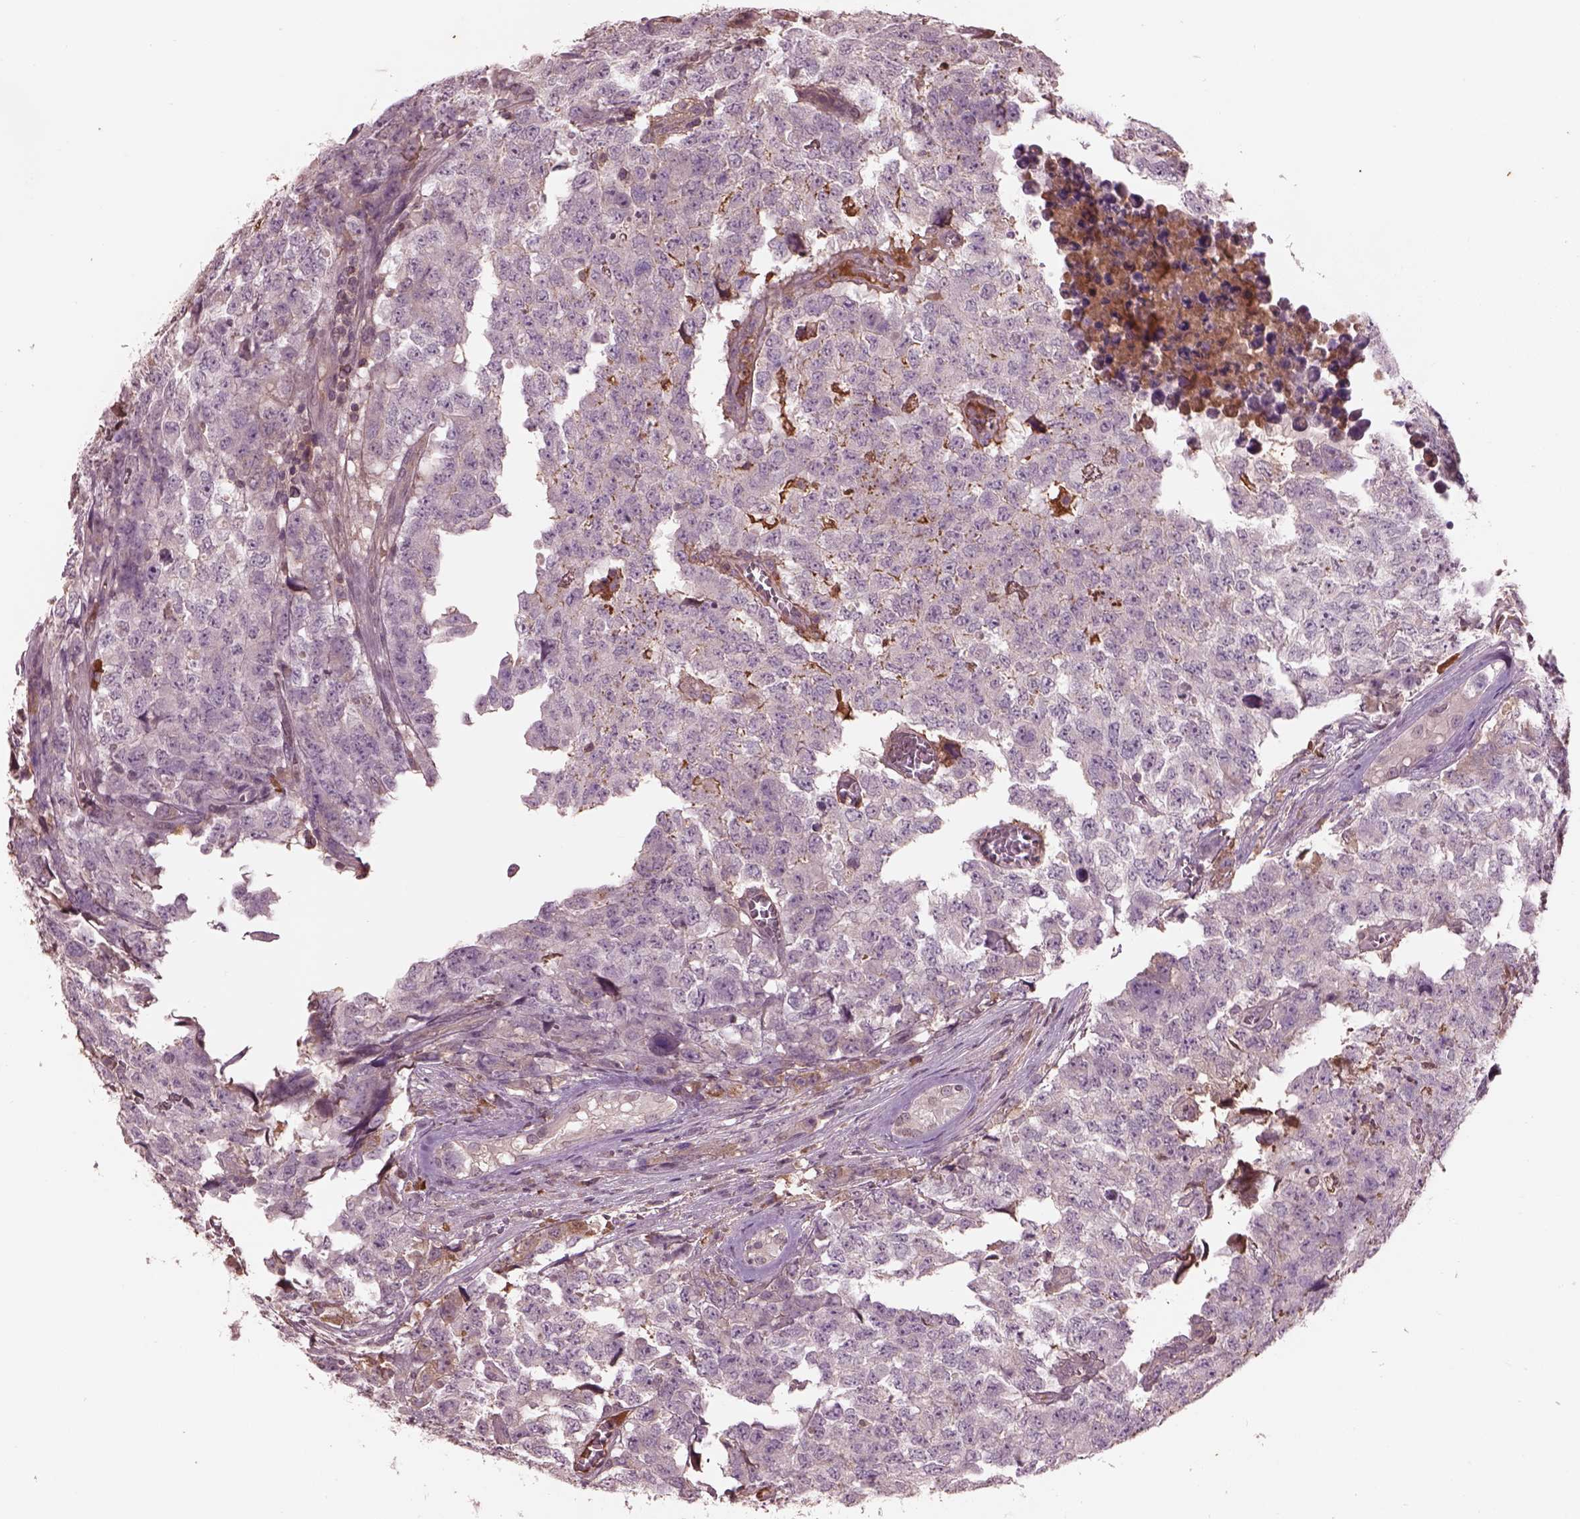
{"staining": {"intensity": "negative", "quantity": "none", "location": "none"}, "tissue": "testis cancer", "cell_type": "Tumor cells", "image_type": "cancer", "snomed": [{"axis": "morphology", "description": "Carcinoma, Embryonal, NOS"}, {"axis": "topography", "description": "Testis"}], "caption": "Histopathology image shows no protein positivity in tumor cells of testis embryonal carcinoma tissue. The staining is performed using DAB (3,3'-diaminobenzidine) brown chromogen with nuclei counter-stained in using hematoxylin.", "gene": "PTX4", "patient": {"sex": "male", "age": 23}}